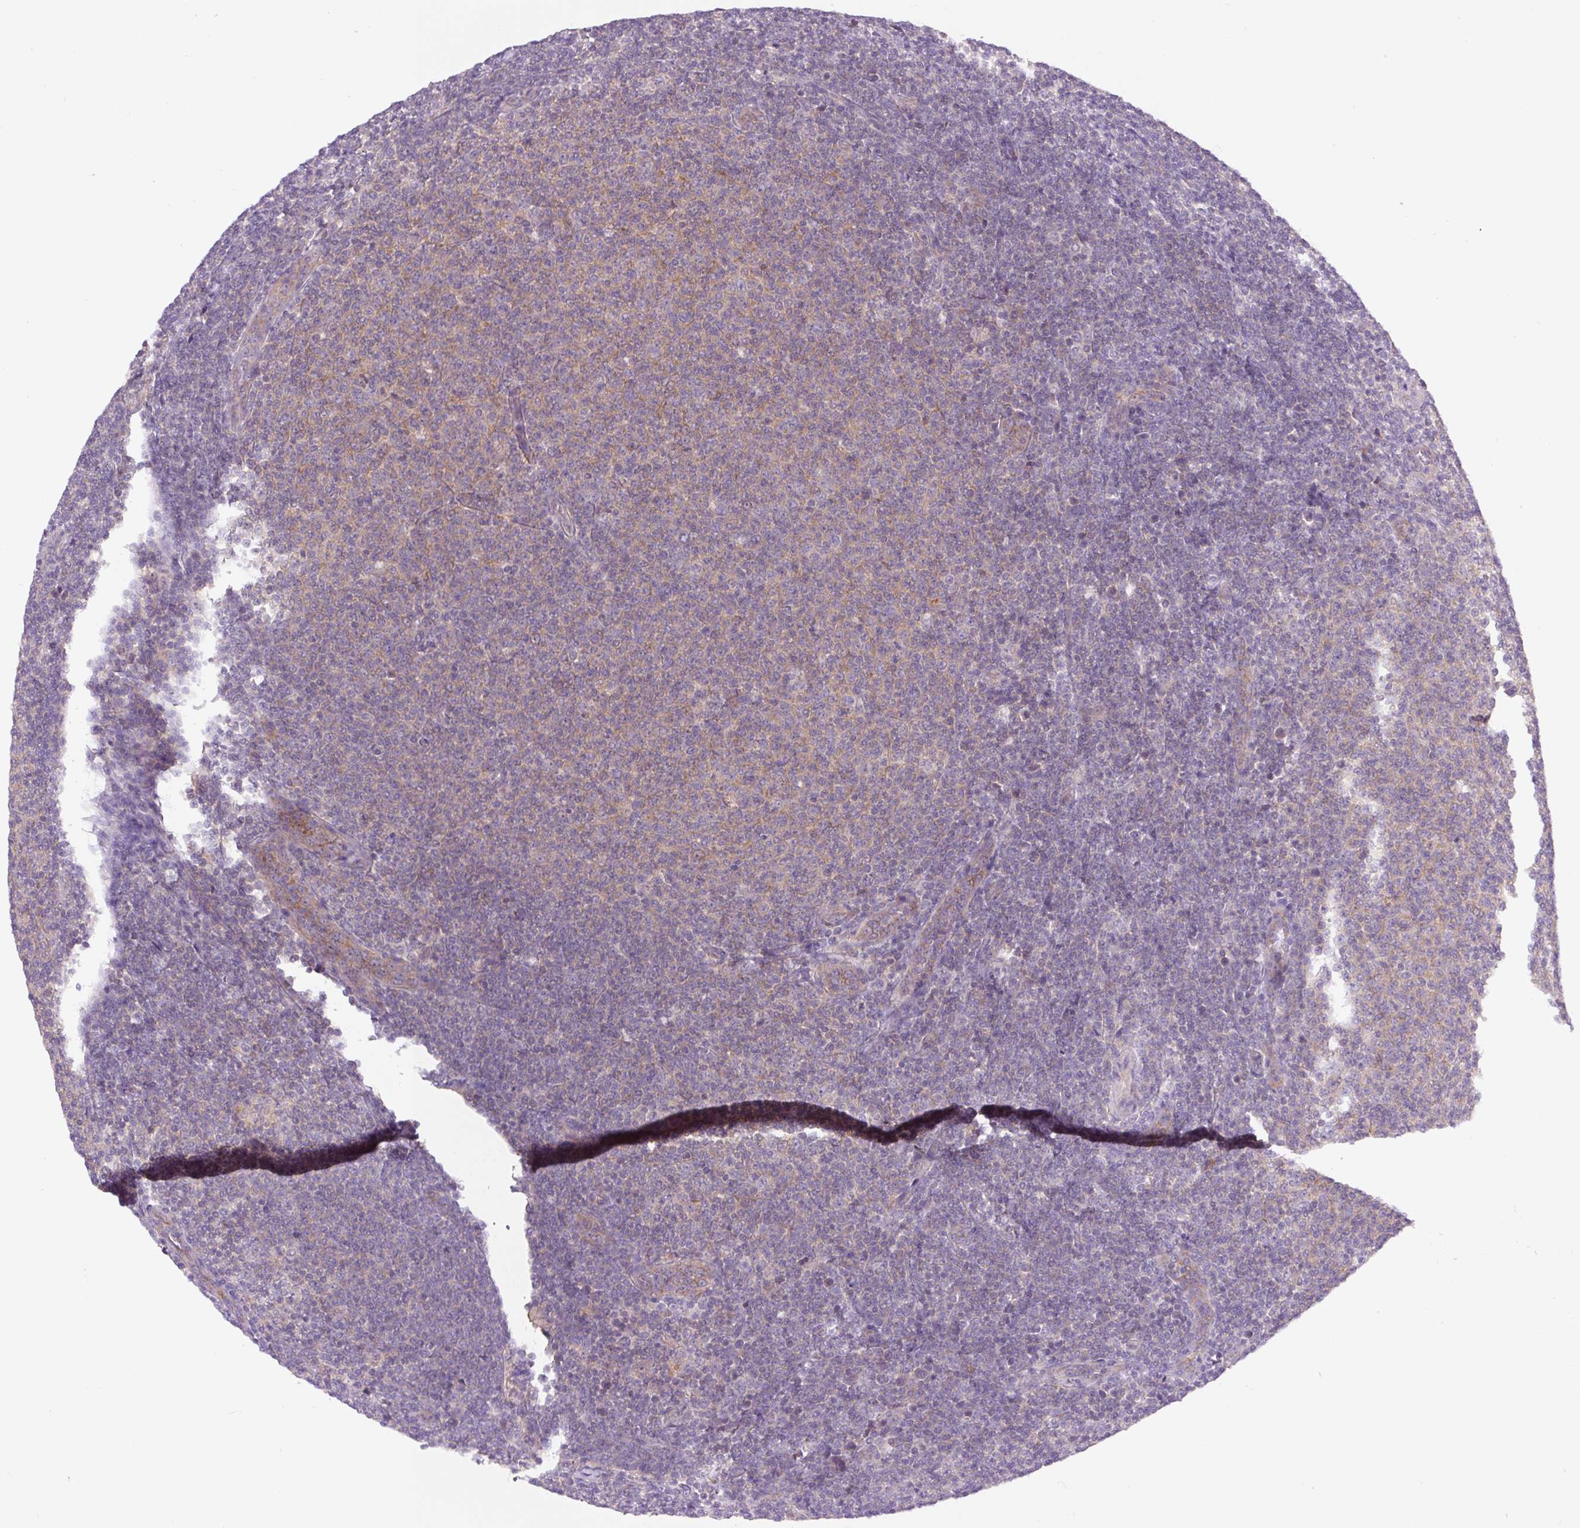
{"staining": {"intensity": "weak", "quantity": "<25%", "location": "cytoplasmic/membranous"}, "tissue": "lymphoma", "cell_type": "Tumor cells", "image_type": "cancer", "snomed": [{"axis": "morphology", "description": "Malignant lymphoma, non-Hodgkin's type, Low grade"}, {"axis": "topography", "description": "Lymph node"}], "caption": "Protein analysis of lymphoma reveals no significant positivity in tumor cells.", "gene": "MINK1", "patient": {"sex": "male", "age": 66}}